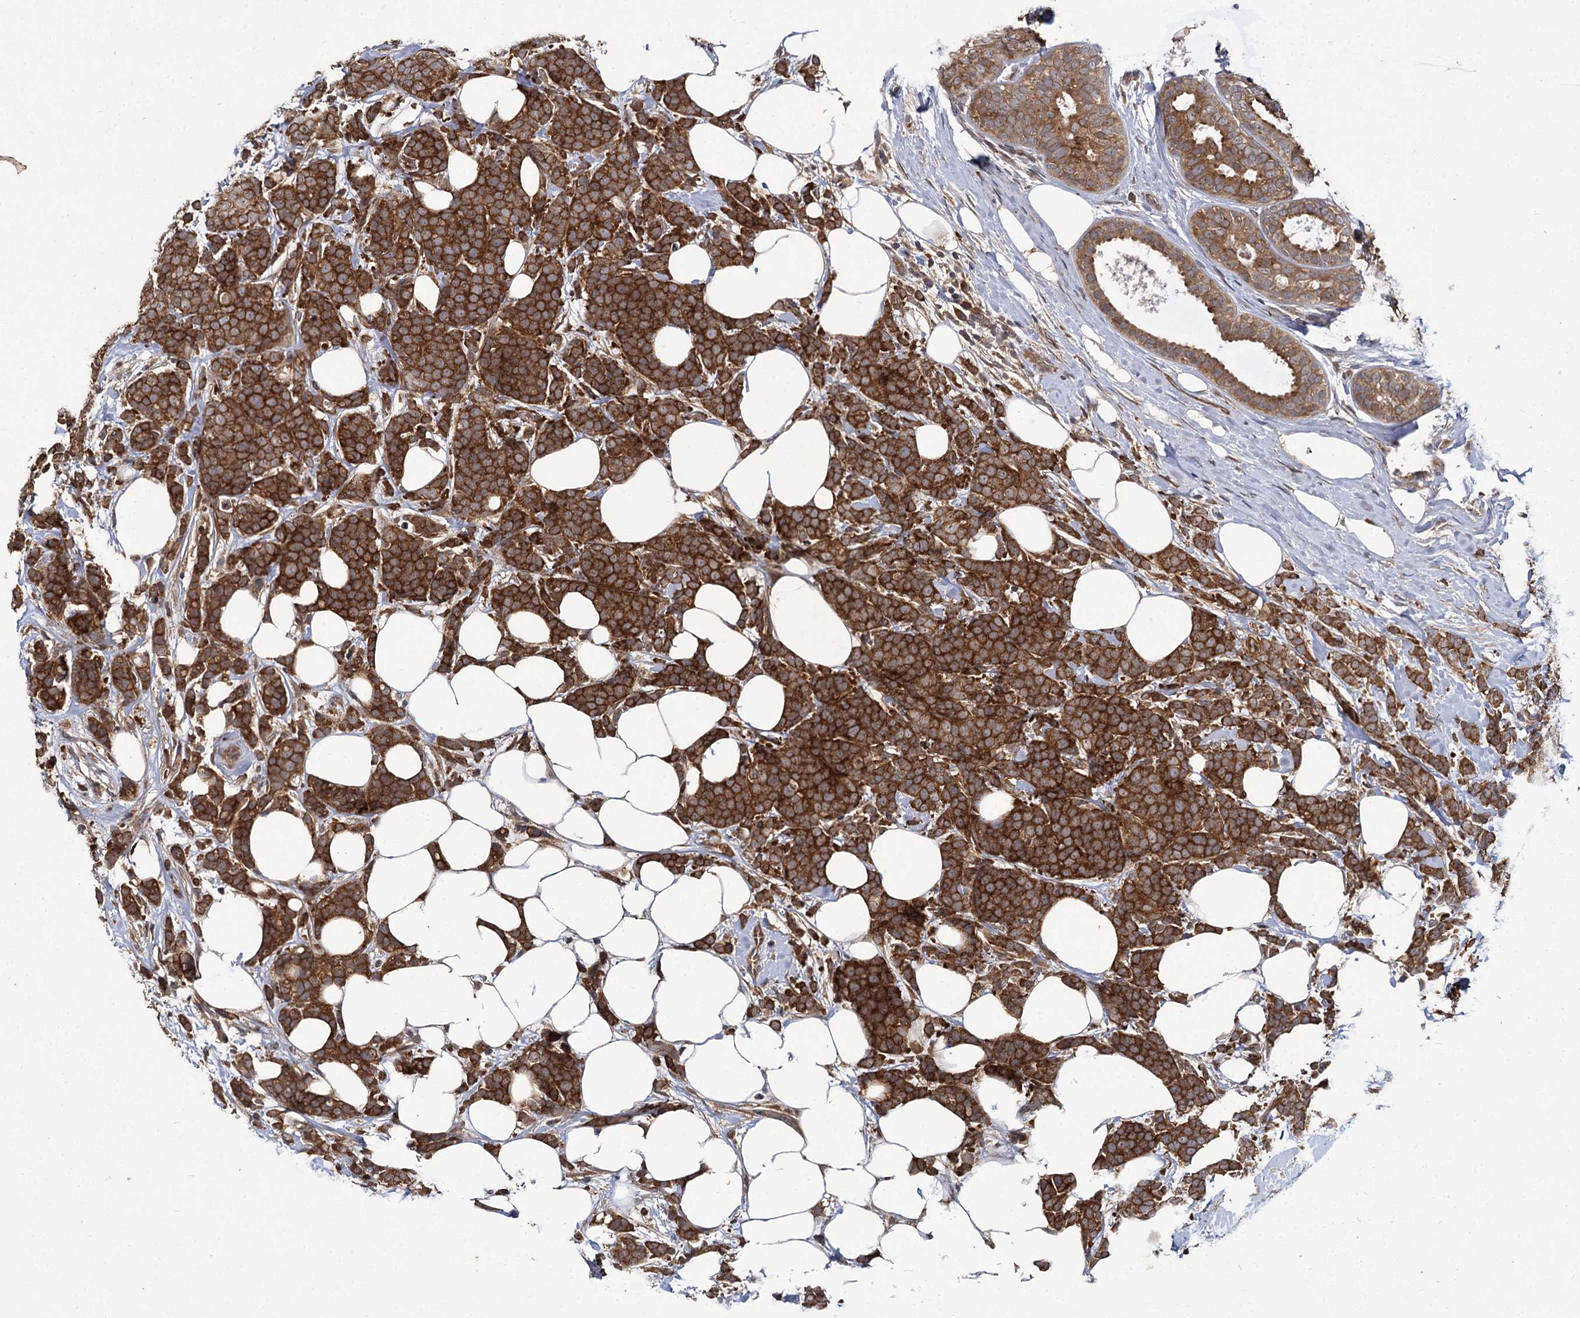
{"staining": {"intensity": "strong", "quantity": ">75%", "location": "cytoplasmic/membranous"}, "tissue": "breast cancer", "cell_type": "Tumor cells", "image_type": "cancer", "snomed": [{"axis": "morphology", "description": "Lobular carcinoma"}, {"axis": "topography", "description": "Breast"}], "caption": "Protein positivity by immunohistochemistry (IHC) reveals strong cytoplasmic/membranous staining in about >75% of tumor cells in lobular carcinoma (breast).", "gene": "INPPL1", "patient": {"sex": "female", "age": 58}}